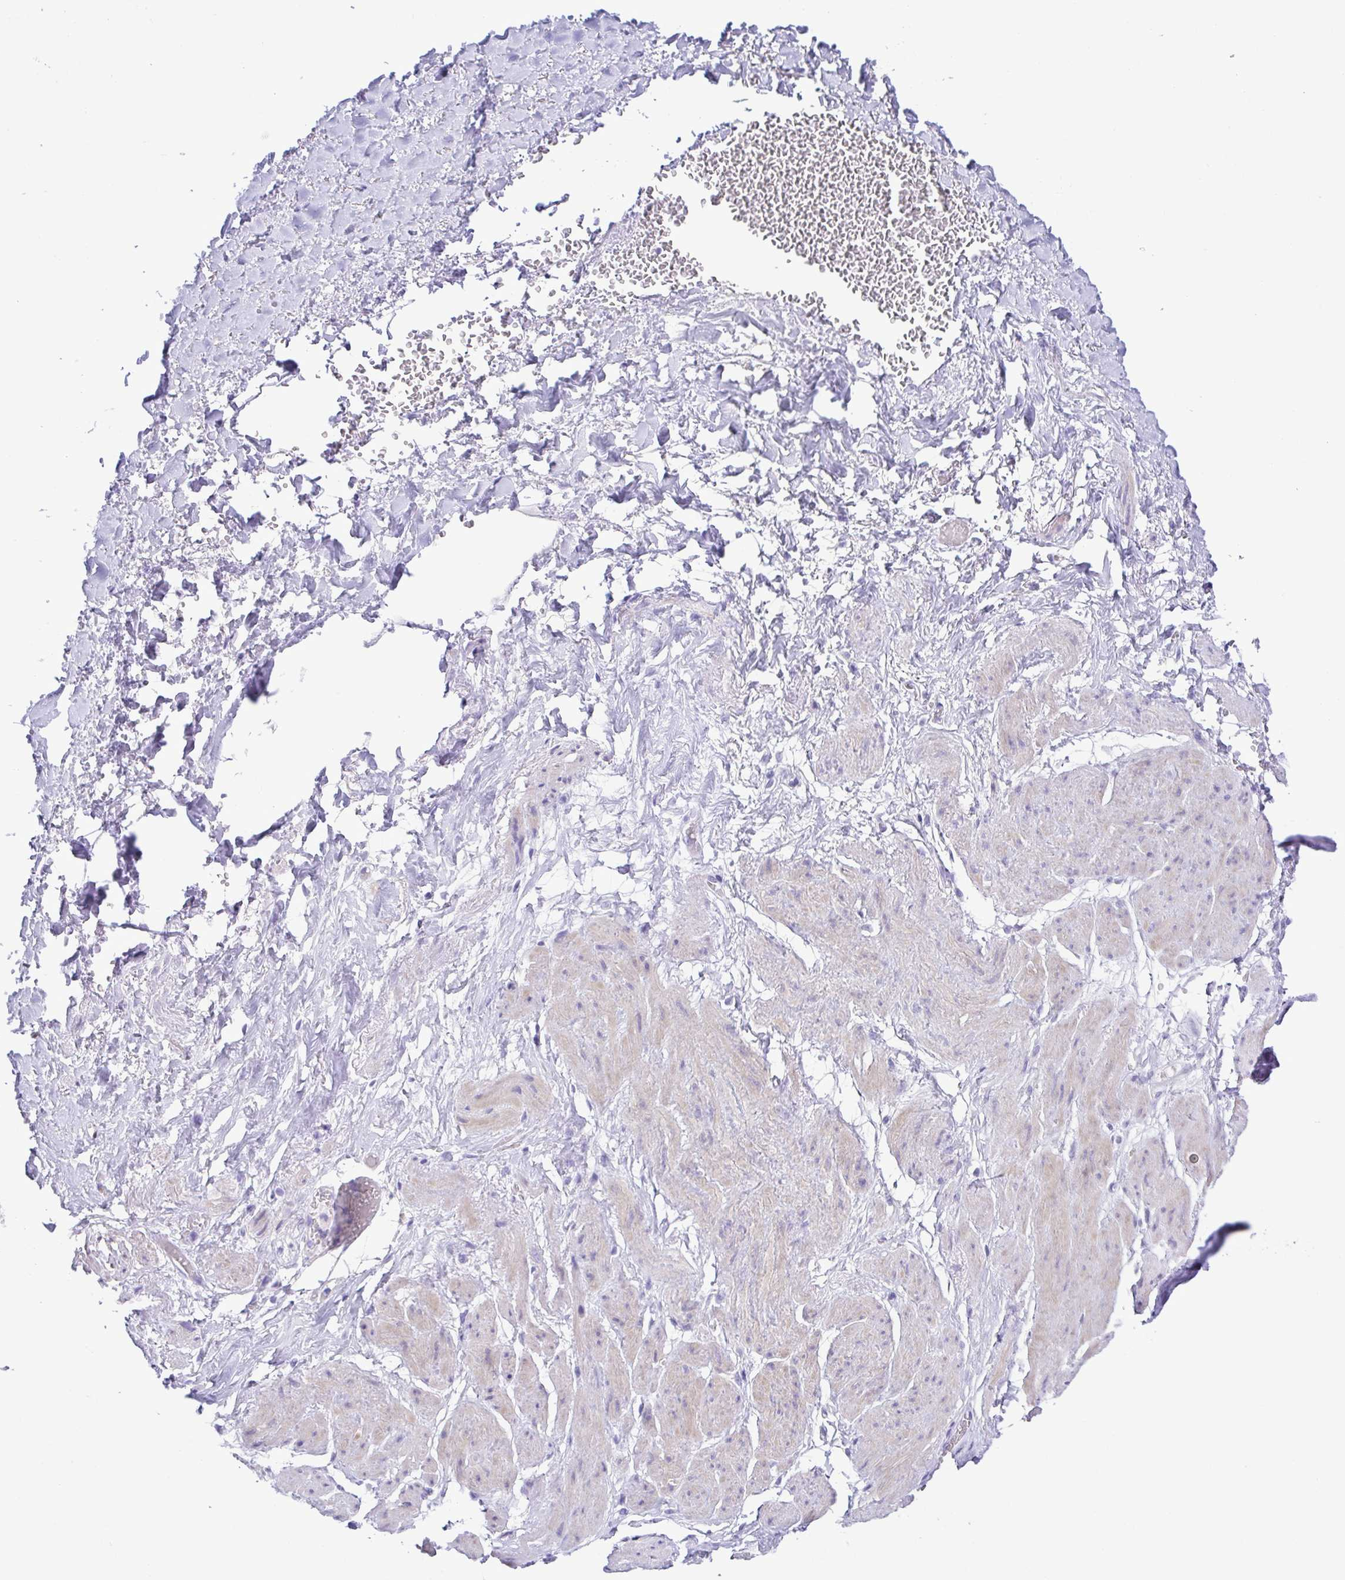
{"staining": {"intensity": "negative", "quantity": "none", "location": "none"}, "tissue": "adipose tissue", "cell_type": "Adipocytes", "image_type": "normal", "snomed": [{"axis": "morphology", "description": "Normal tissue, NOS"}, {"axis": "topography", "description": "Vagina"}, {"axis": "topography", "description": "Peripheral nerve tissue"}], "caption": "Immunohistochemistry image of unremarkable adipose tissue: adipose tissue stained with DAB (3,3'-diaminobenzidine) demonstrates no significant protein expression in adipocytes. The staining is performed using DAB (3,3'-diaminobenzidine) brown chromogen with nuclei counter-stained in using hematoxylin.", "gene": "GPR182", "patient": {"sex": "female", "age": 71}}